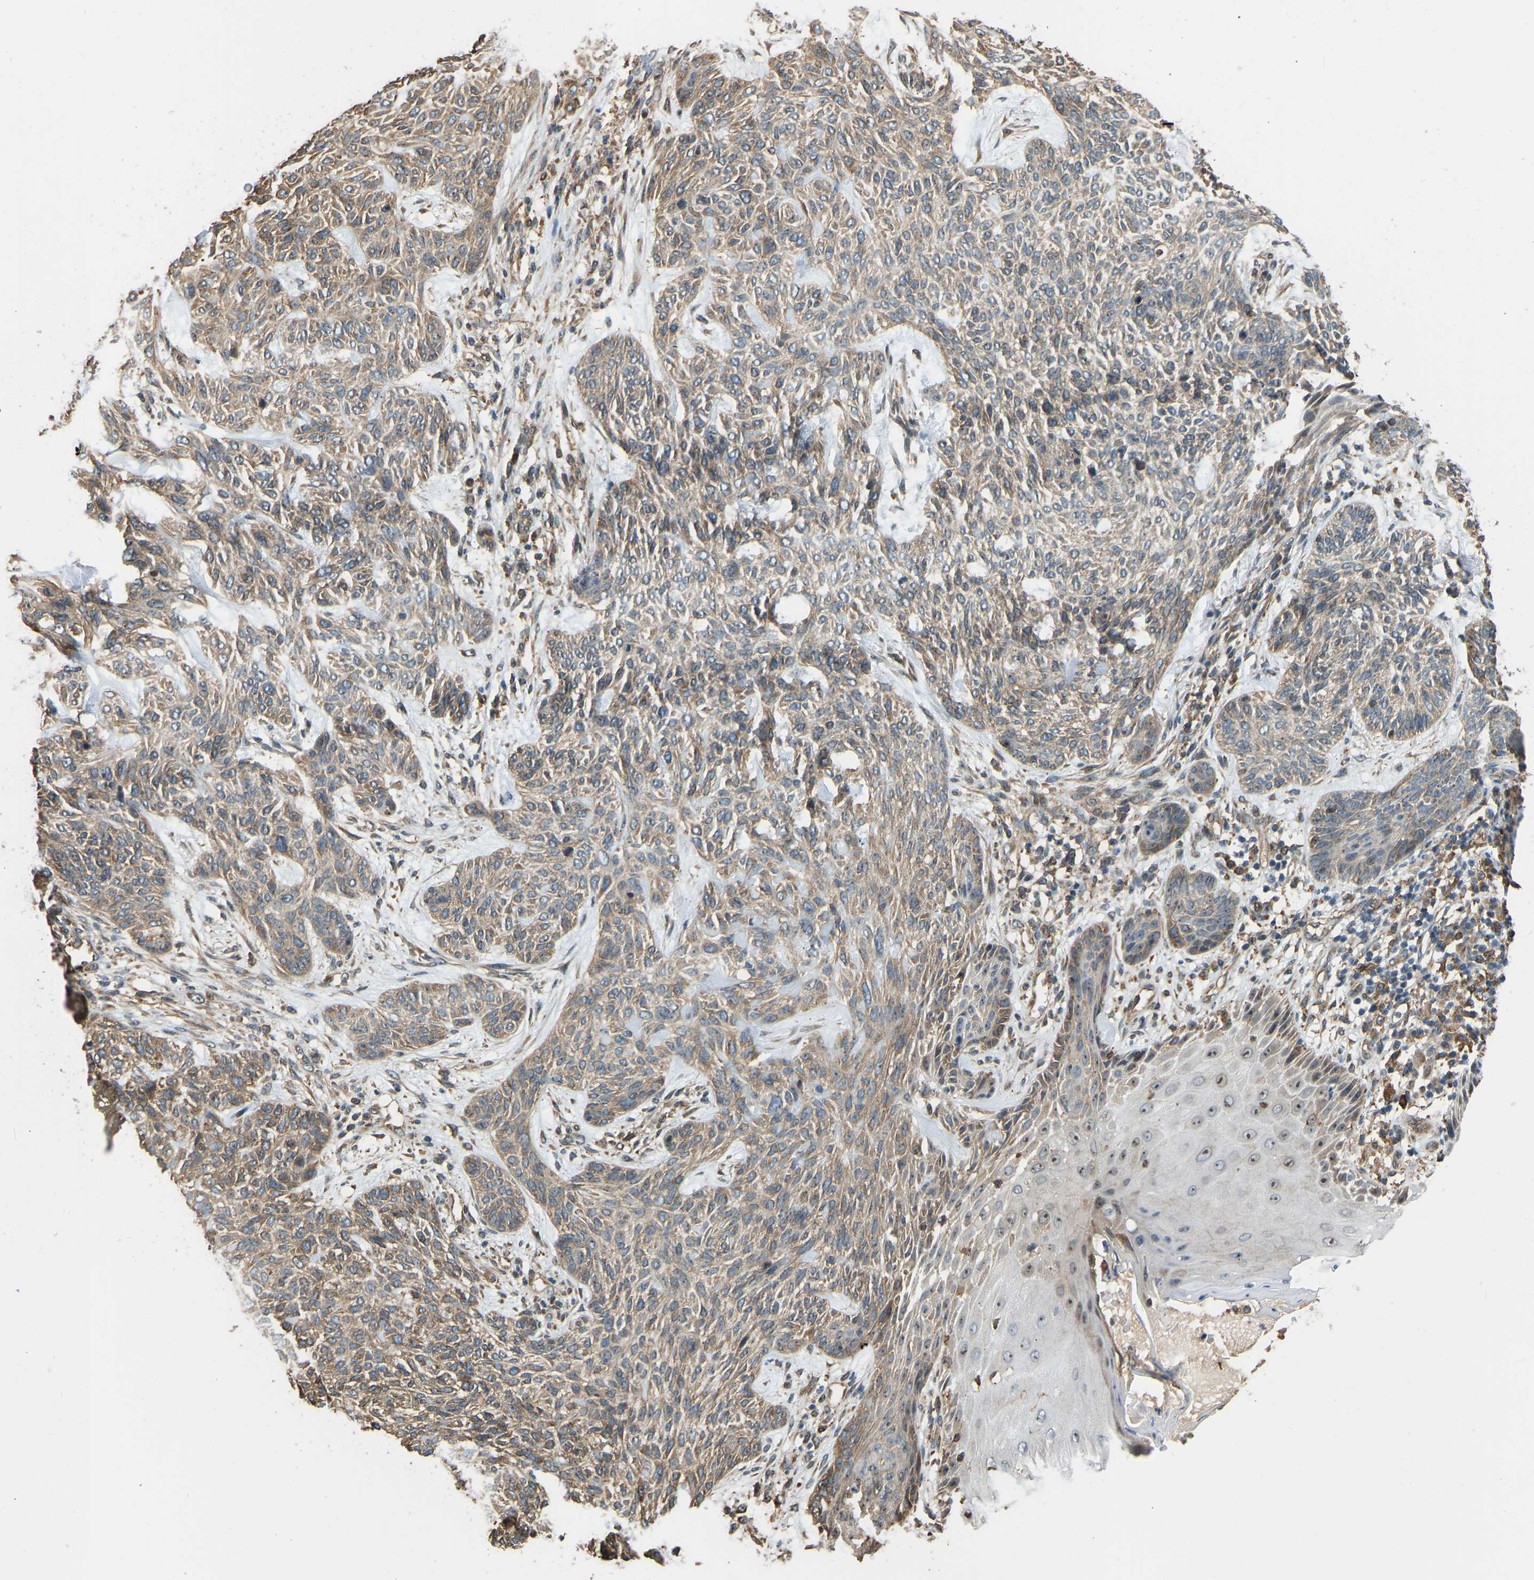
{"staining": {"intensity": "weak", "quantity": ">75%", "location": "cytoplasmic/membranous"}, "tissue": "skin cancer", "cell_type": "Tumor cells", "image_type": "cancer", "snomed": [{"axis": "morphology", "description": "Basal cell carcinoma"}, {"axis": "topography", "description": "Skin"}], "caption": "This is a photomicrograph of IHC staining of skin basal cell carcinoma, which shows weak expression in the cytoplasmic/membranous of tumor cells.", "gene": "OS9", "patient": {"sex": "male", "age": 55}}